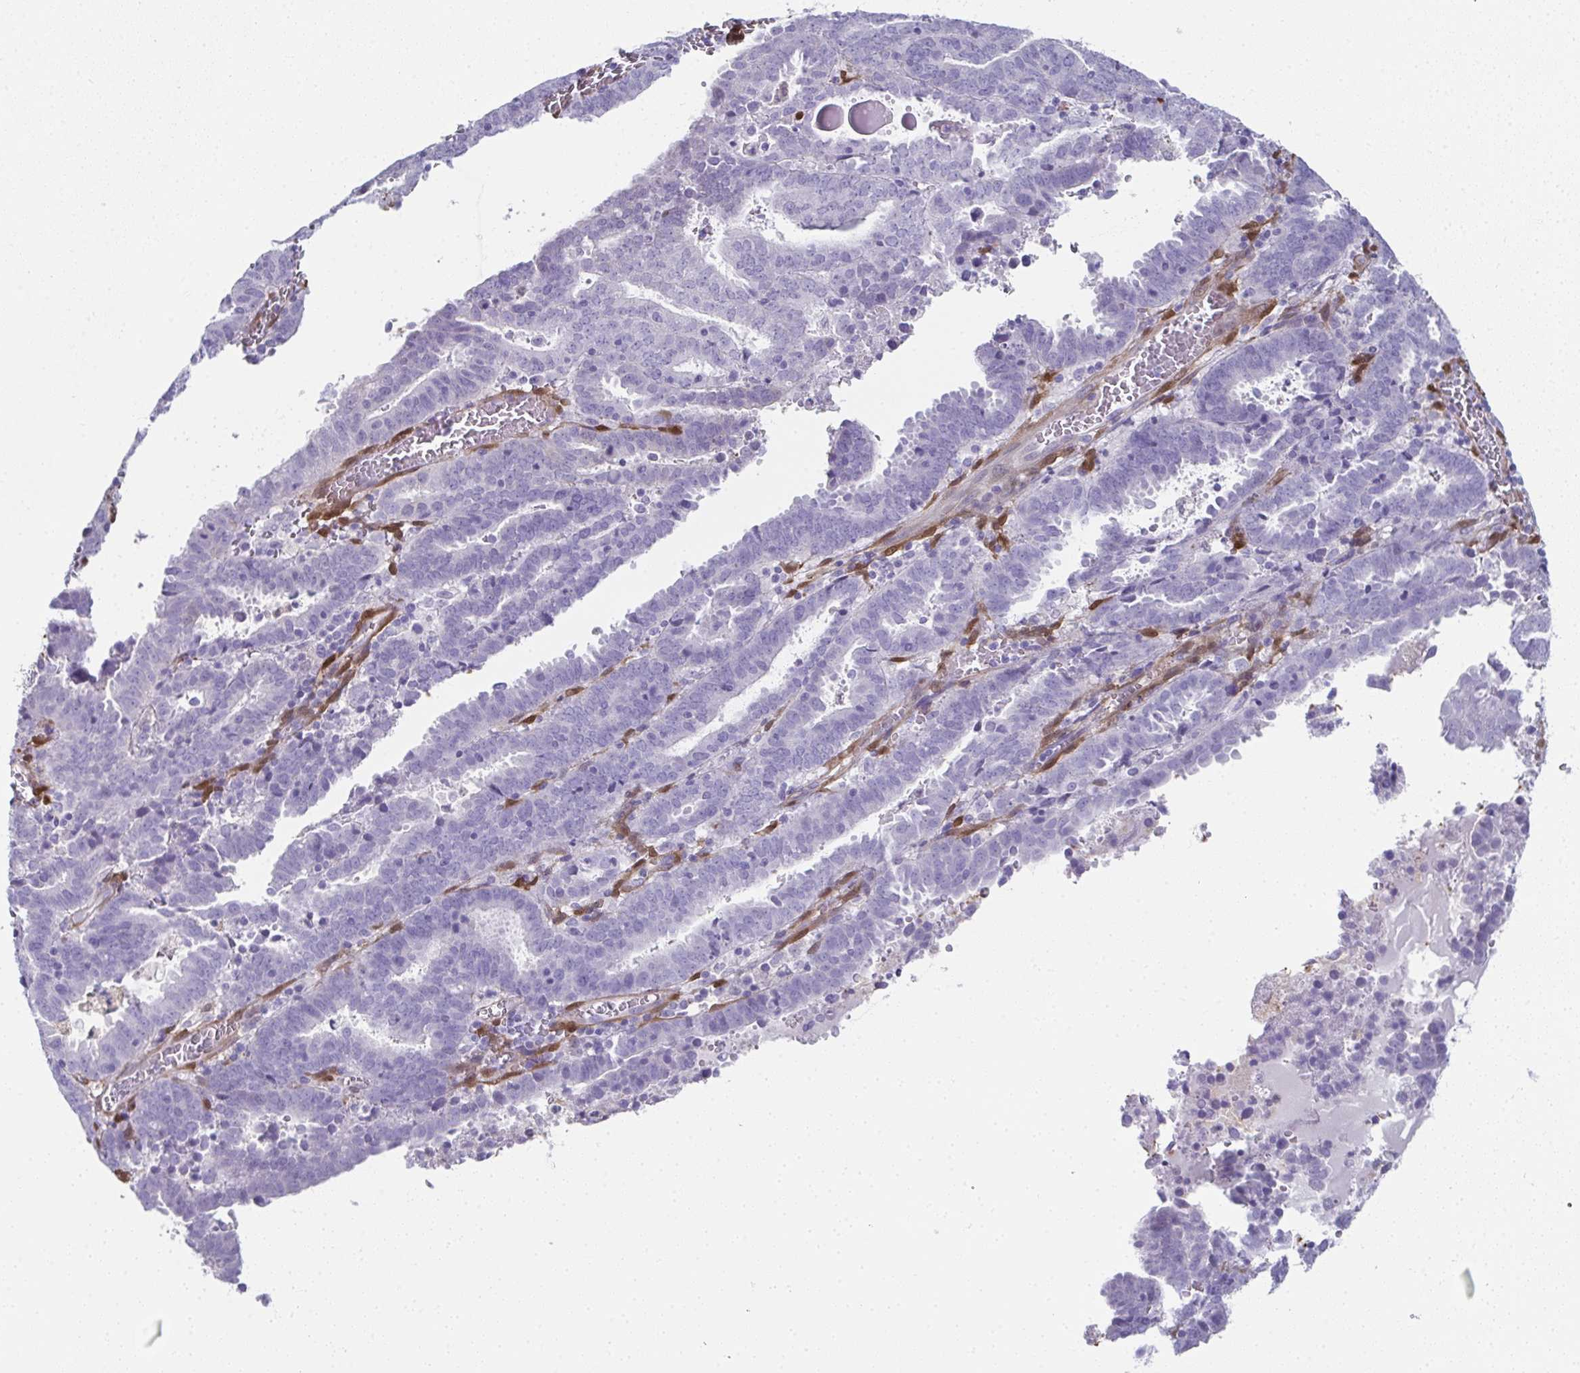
{"staining": {"intensity": "negative", "quantity": "none", "location": "none"}, "tissue": "endometrial cancer", "cell_type": "Tumor cells", "image_type": "cancer", "snomed": [{"axis": "morphology", "description": "Adenocarcinoma, NOS"}, {"axis": "topography", "description": "Uterus"}], "caption": "Endometrial cancer was stained to show a protein in brown. There is no significant expression in tumor cells.", "gene": "RBP1", "patient": {"sex": "female", "age": 83}}